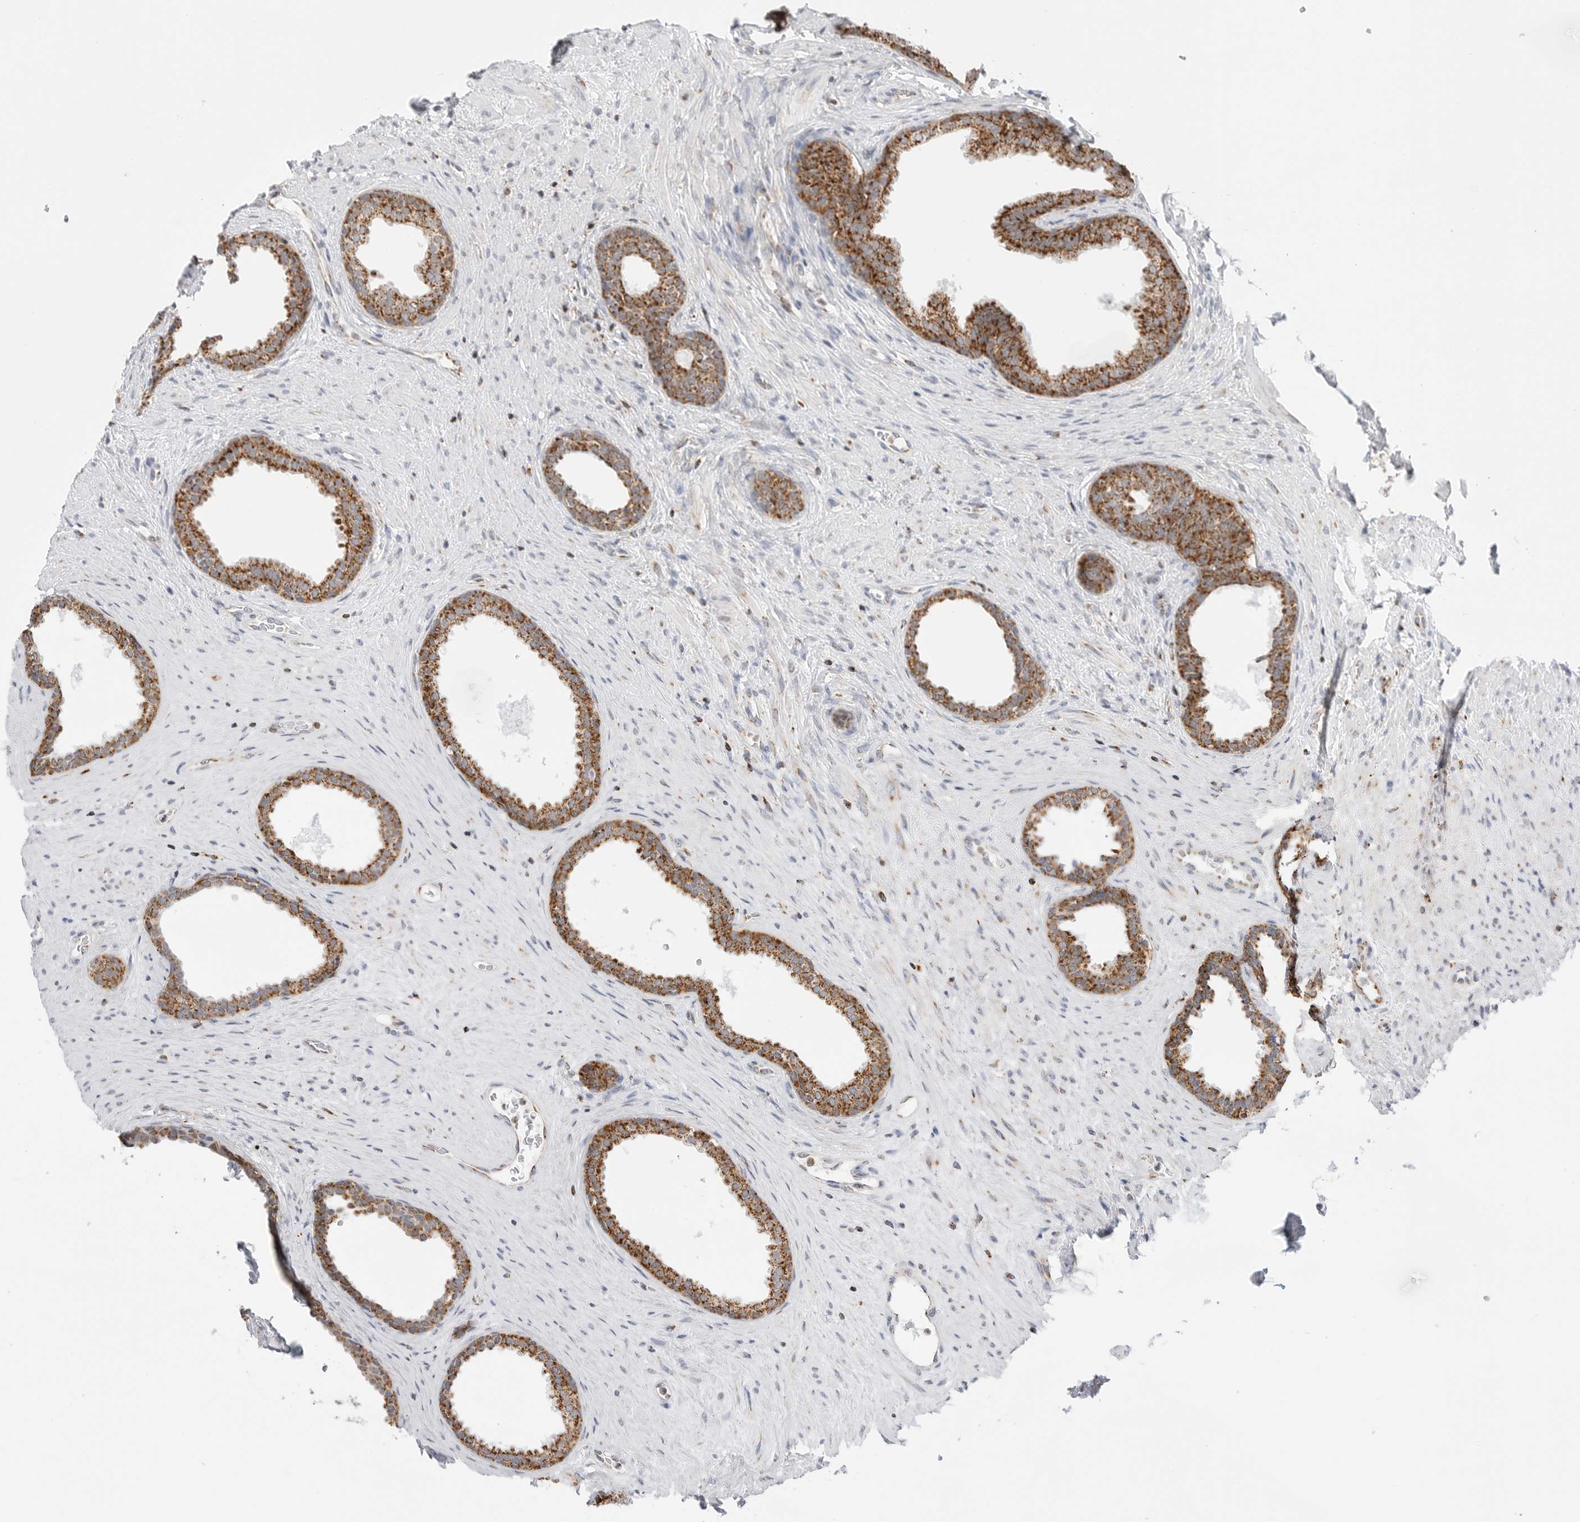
{"staining": {"intensity": "strong", "quantity": ">75%", "location": "cytoplasmic/membranous"}, "tissue": "prostate", "cell_type": "Glandular cells", "image_type": "normal", "snomed": [{"axis": "morphology", "description": "Normal tissue, NOS"}, {"axis": "topography", "description": "Prostate"}], "caption": "The immunohistochemical stain highlights strong cytoplasmic/membranous expression in glandular cells of unremarkable prostate. (DAB (3,3'-diaminobenzidine) IHC, brown staining for protein, blue staining for nuclei).", "gene": "ATP5IF1", "patient": {"sex": "male", "age": 76}}